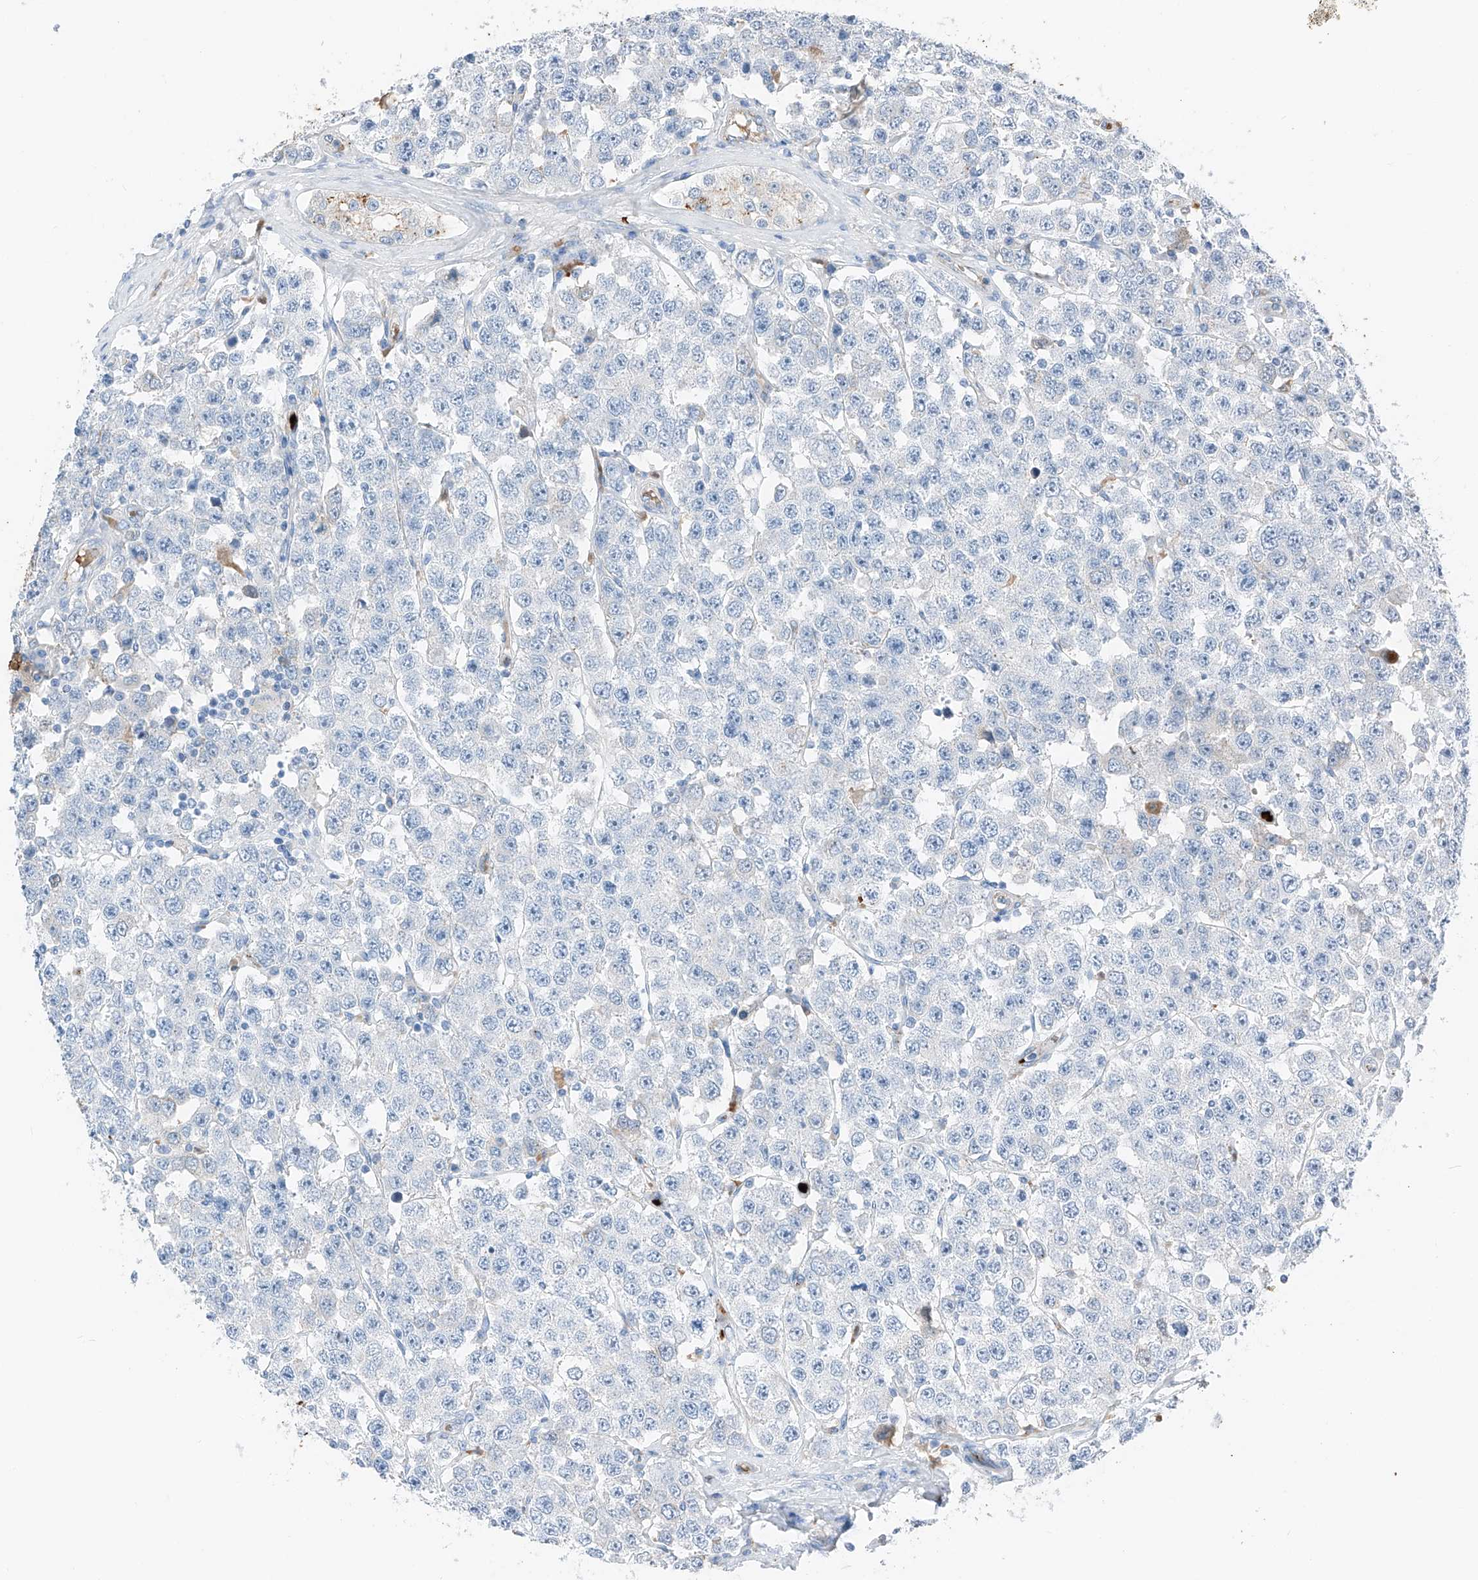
{"staining": {"intensity": "negative", "quantity": "none", "location": "none"}, "tissue": "testis cancer", "cell_type": "Tumor cells", "image_type": "cancer", "snomed": [{"axis": "morphology", "description": "Seminoma, NOS"}, {"axis": "topography", "description": "Testis"}], "caption": "The immunohistochemistry micrograph has no significant expression in tumor cells of testis cancer tissue. (Brightfield microscopy of DAB IHC at high magnification).", "gene": "PRSS23", "patient": {"sex": "male", "age": 28}}